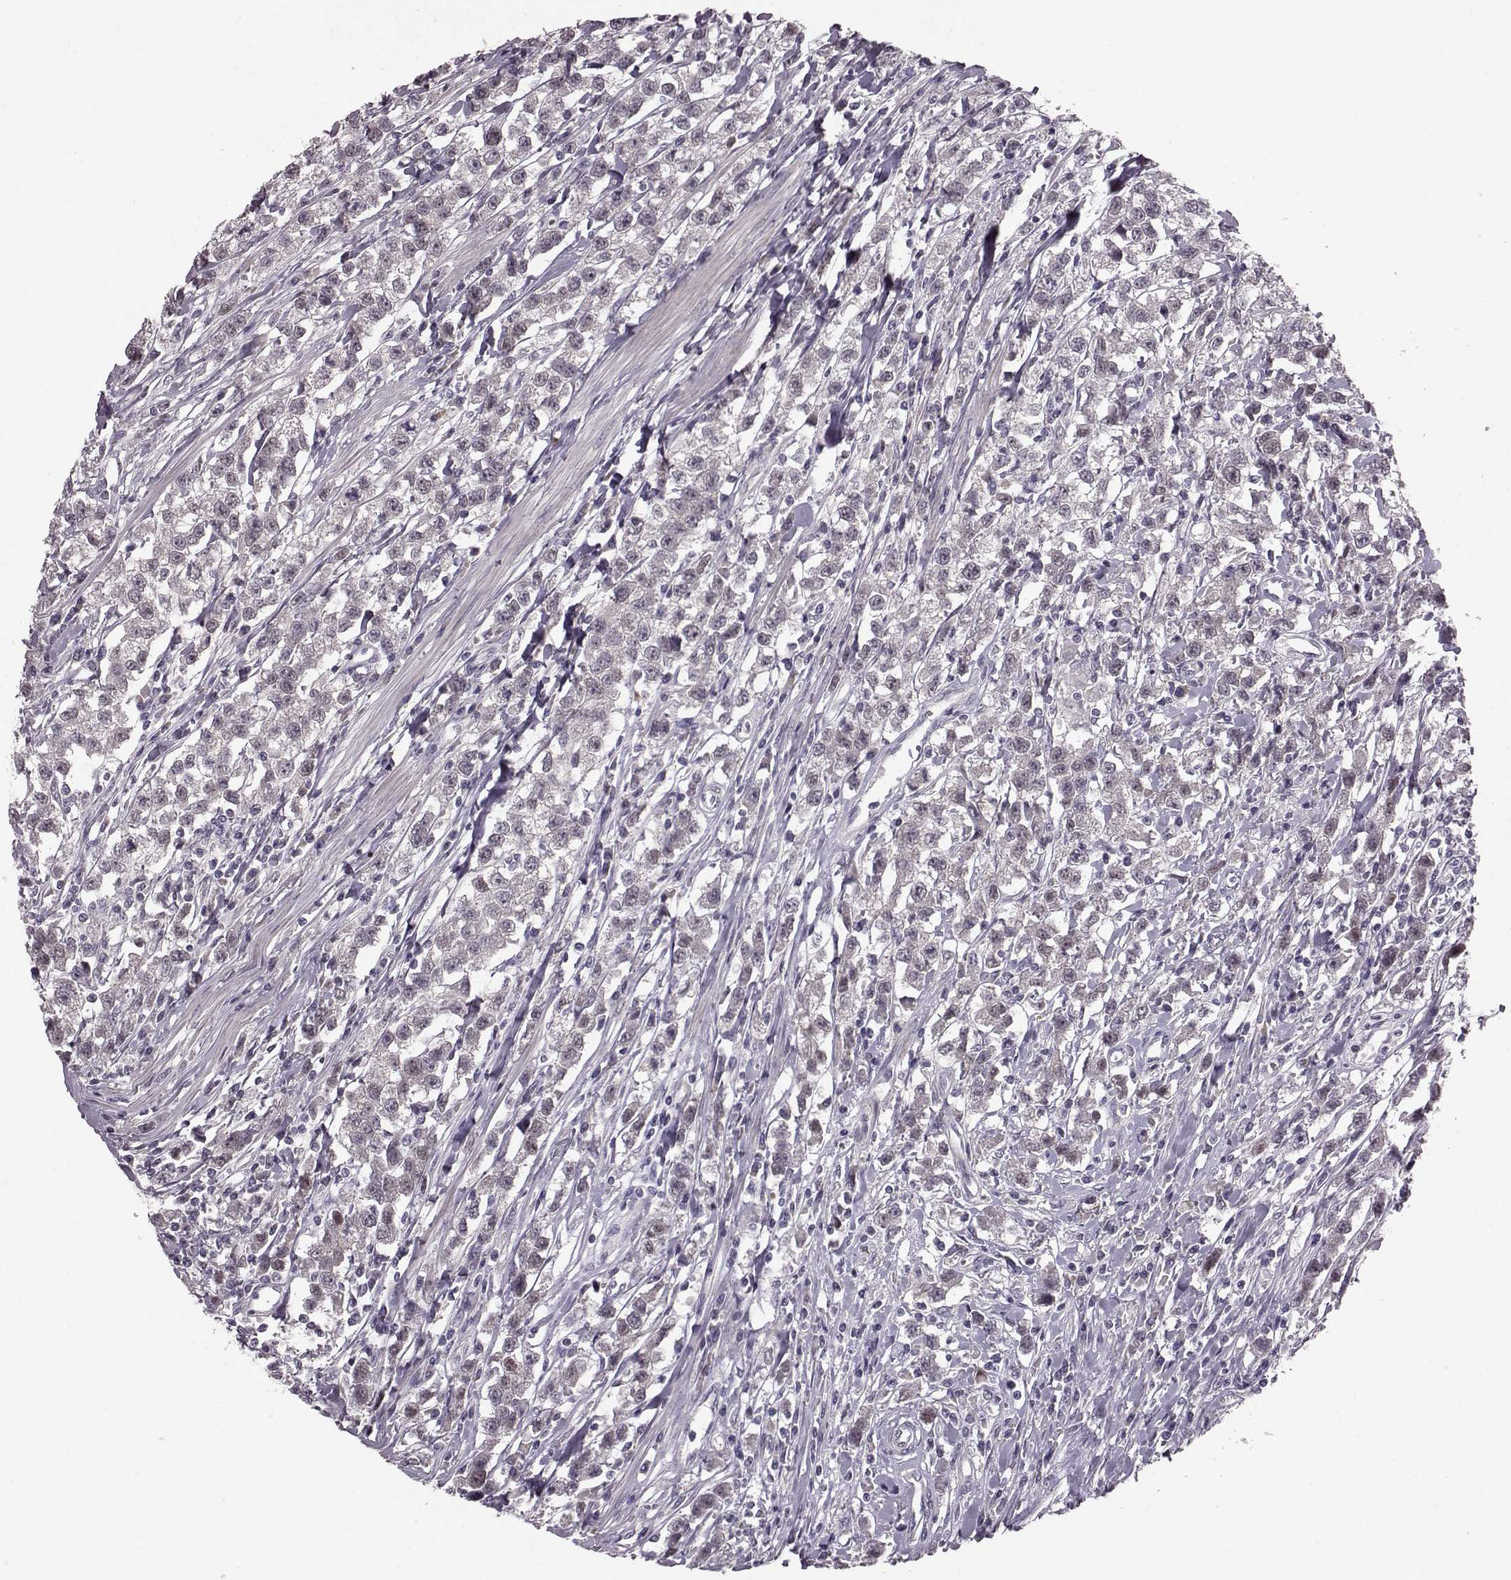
{"staining": {"intensity": "negative", "quantity": "none", "location": "none"}, "tissue": "testis cancer", "cell_type": "Tumor cells", "image_type": "cancer", "snomed": [{"axis": "morphology", "description": "Seminoma, NOS"}, {"axis": "topography", "description": "Testis"}], "caption": "Testis cancer (seminoma) was stained to show a protein in brown. There is no significant staining in tumor cells.", "gene": "SLC52A3", "patient": {"sex": "male", "age": 59}}